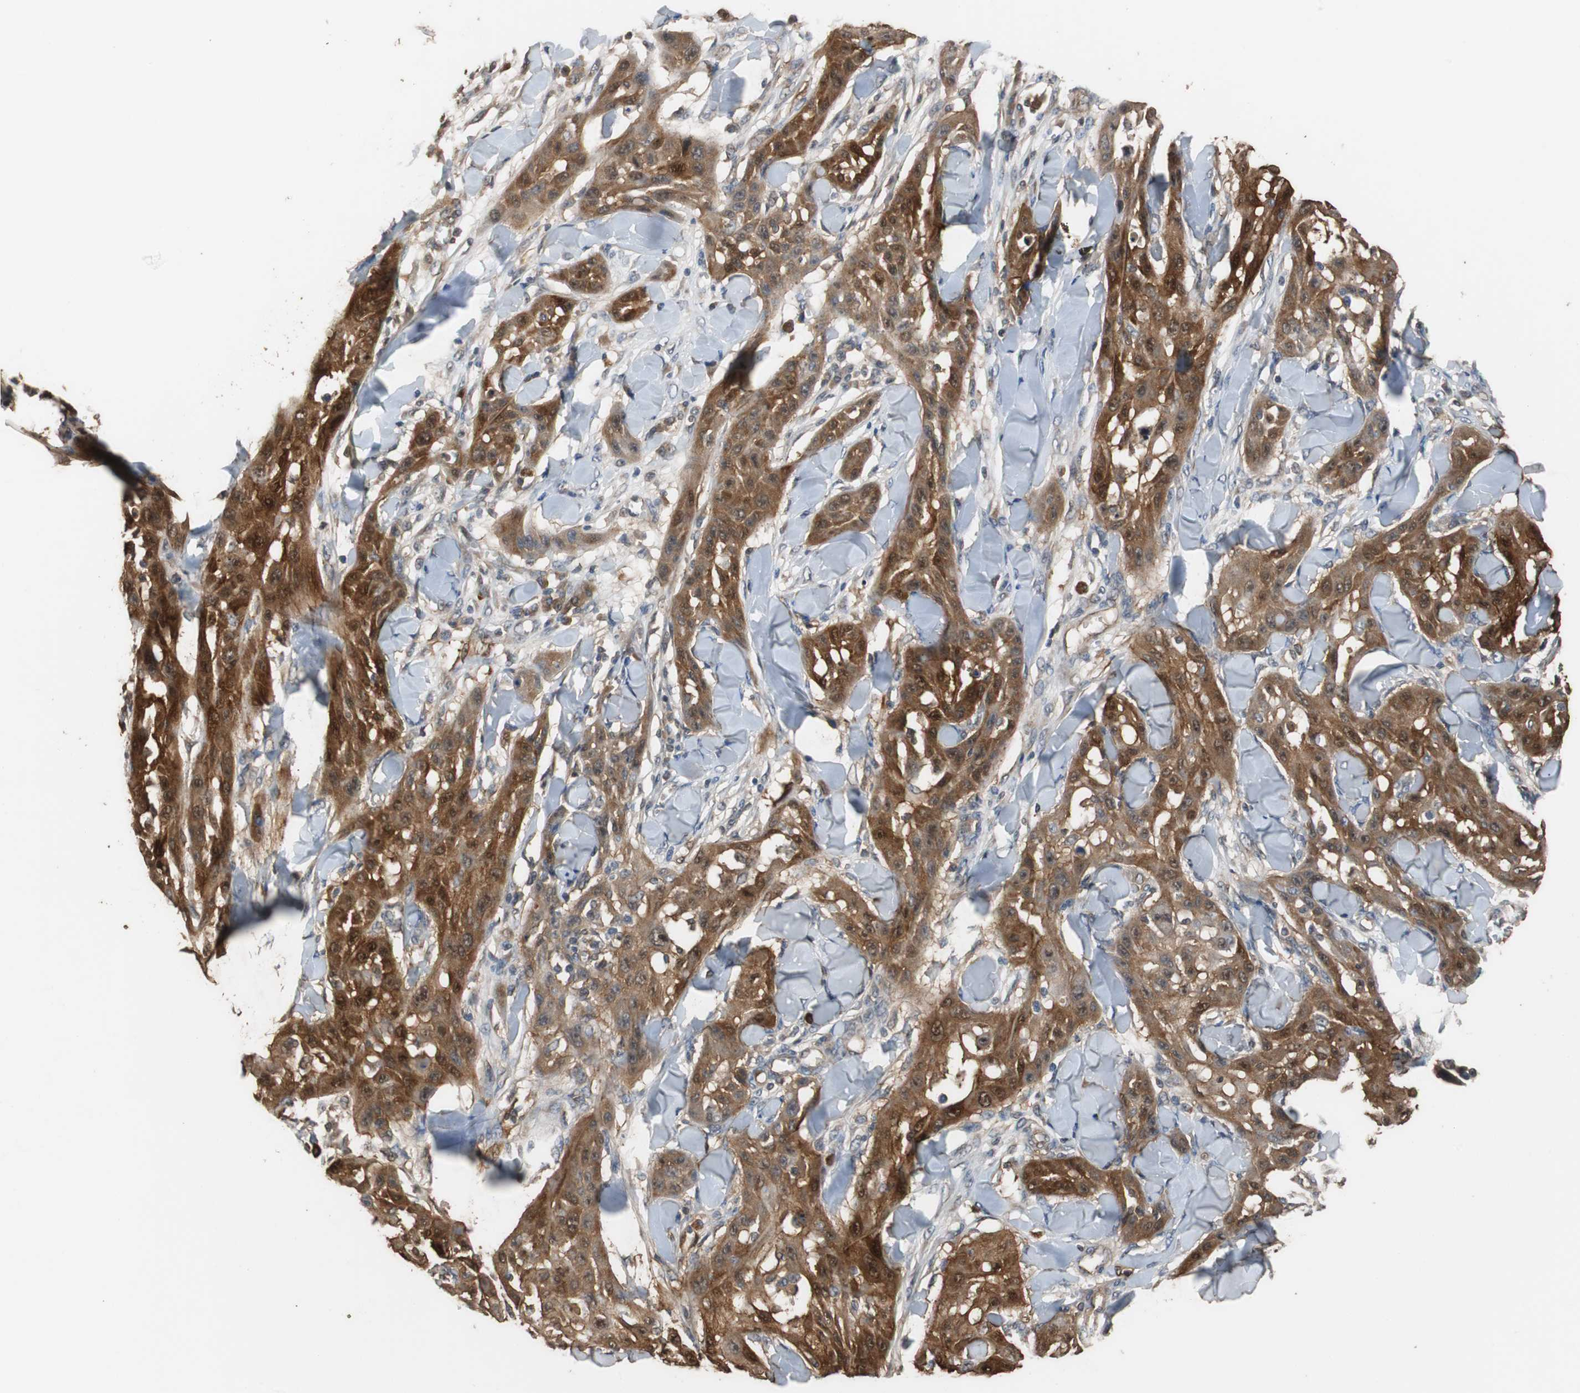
{"staining": {"intensity": "strong", "quantity": ">75%", "location": "cytoplasmic/membranous,nuclear"}, "tissue": "skin cancer", "cell_type": "Tumor cells", "image_type": "cancer", "snomed": [{"axis": "morphology", "description": "Squamous cell carcinoma, NOS"}, {"axis": "topography", "description": "Skin"}], "caption": "Immunohistochemical staining of human skin cancer (squamous cell carcinoma) displays strong cytoplasmic/membranous and nuclear protein positivity in approximately >75% of tumor cells.", "gene": "NDRG1", "patient": {"sex": "male", "age": 24}}